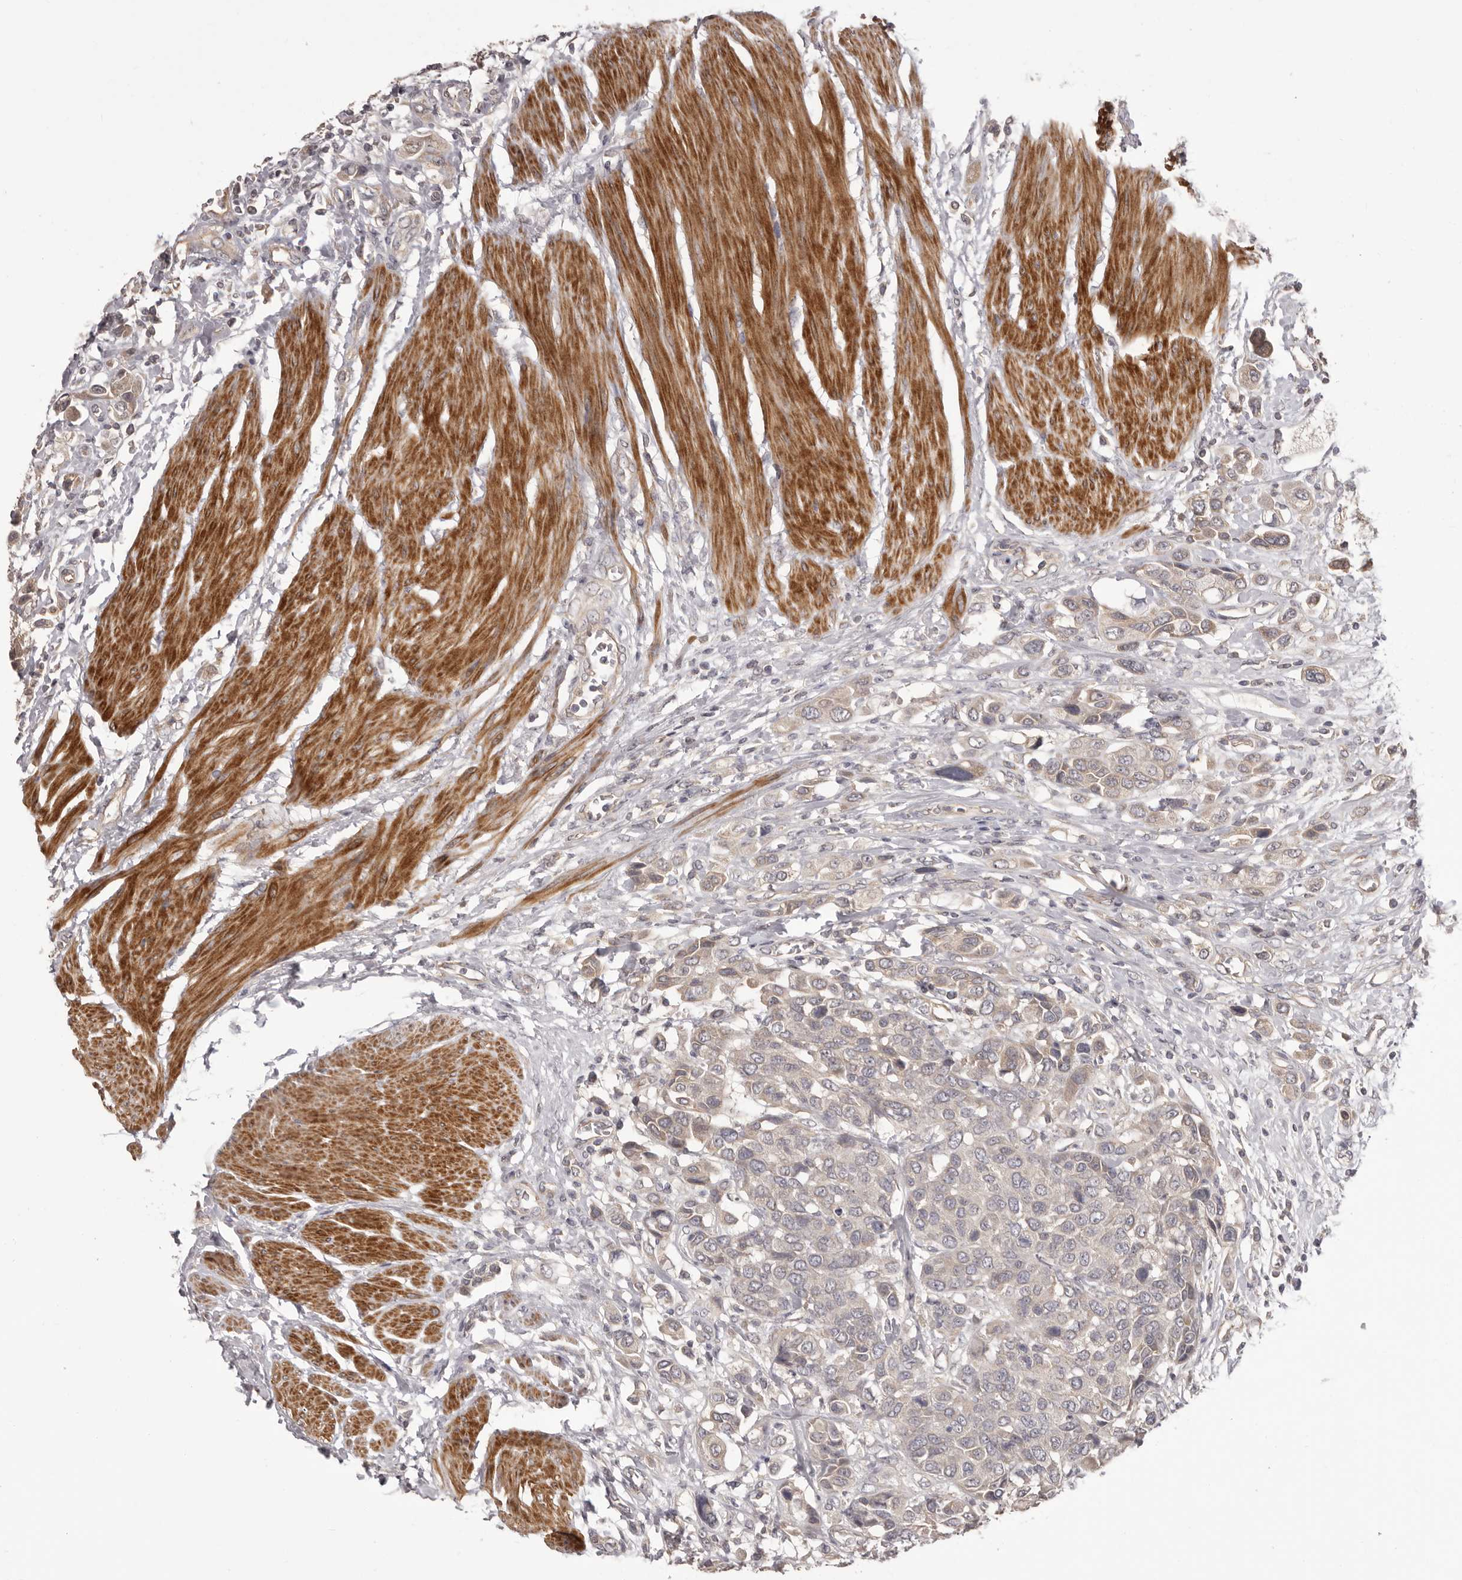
{"staining": {"intensity": "negative", "quantity": "none", "location": "none"}, "tissue": "urothelial cancer", "cell_type": "Tumor cells", "image_type": "cancer", "snomed": [{"axis": "morphology", "description": "Urothelial carcinoma, High grade"}, {"axis": "topography", "description": "Urinary bladder"}], "caption": "The histopathology image demonstrates no significant expression in tumor cells of urothelial cancer. (IHC, brightfield microscopy, high magnification).", "gene": "HRH1", "patient": {"sex": "male", "age": 50}}